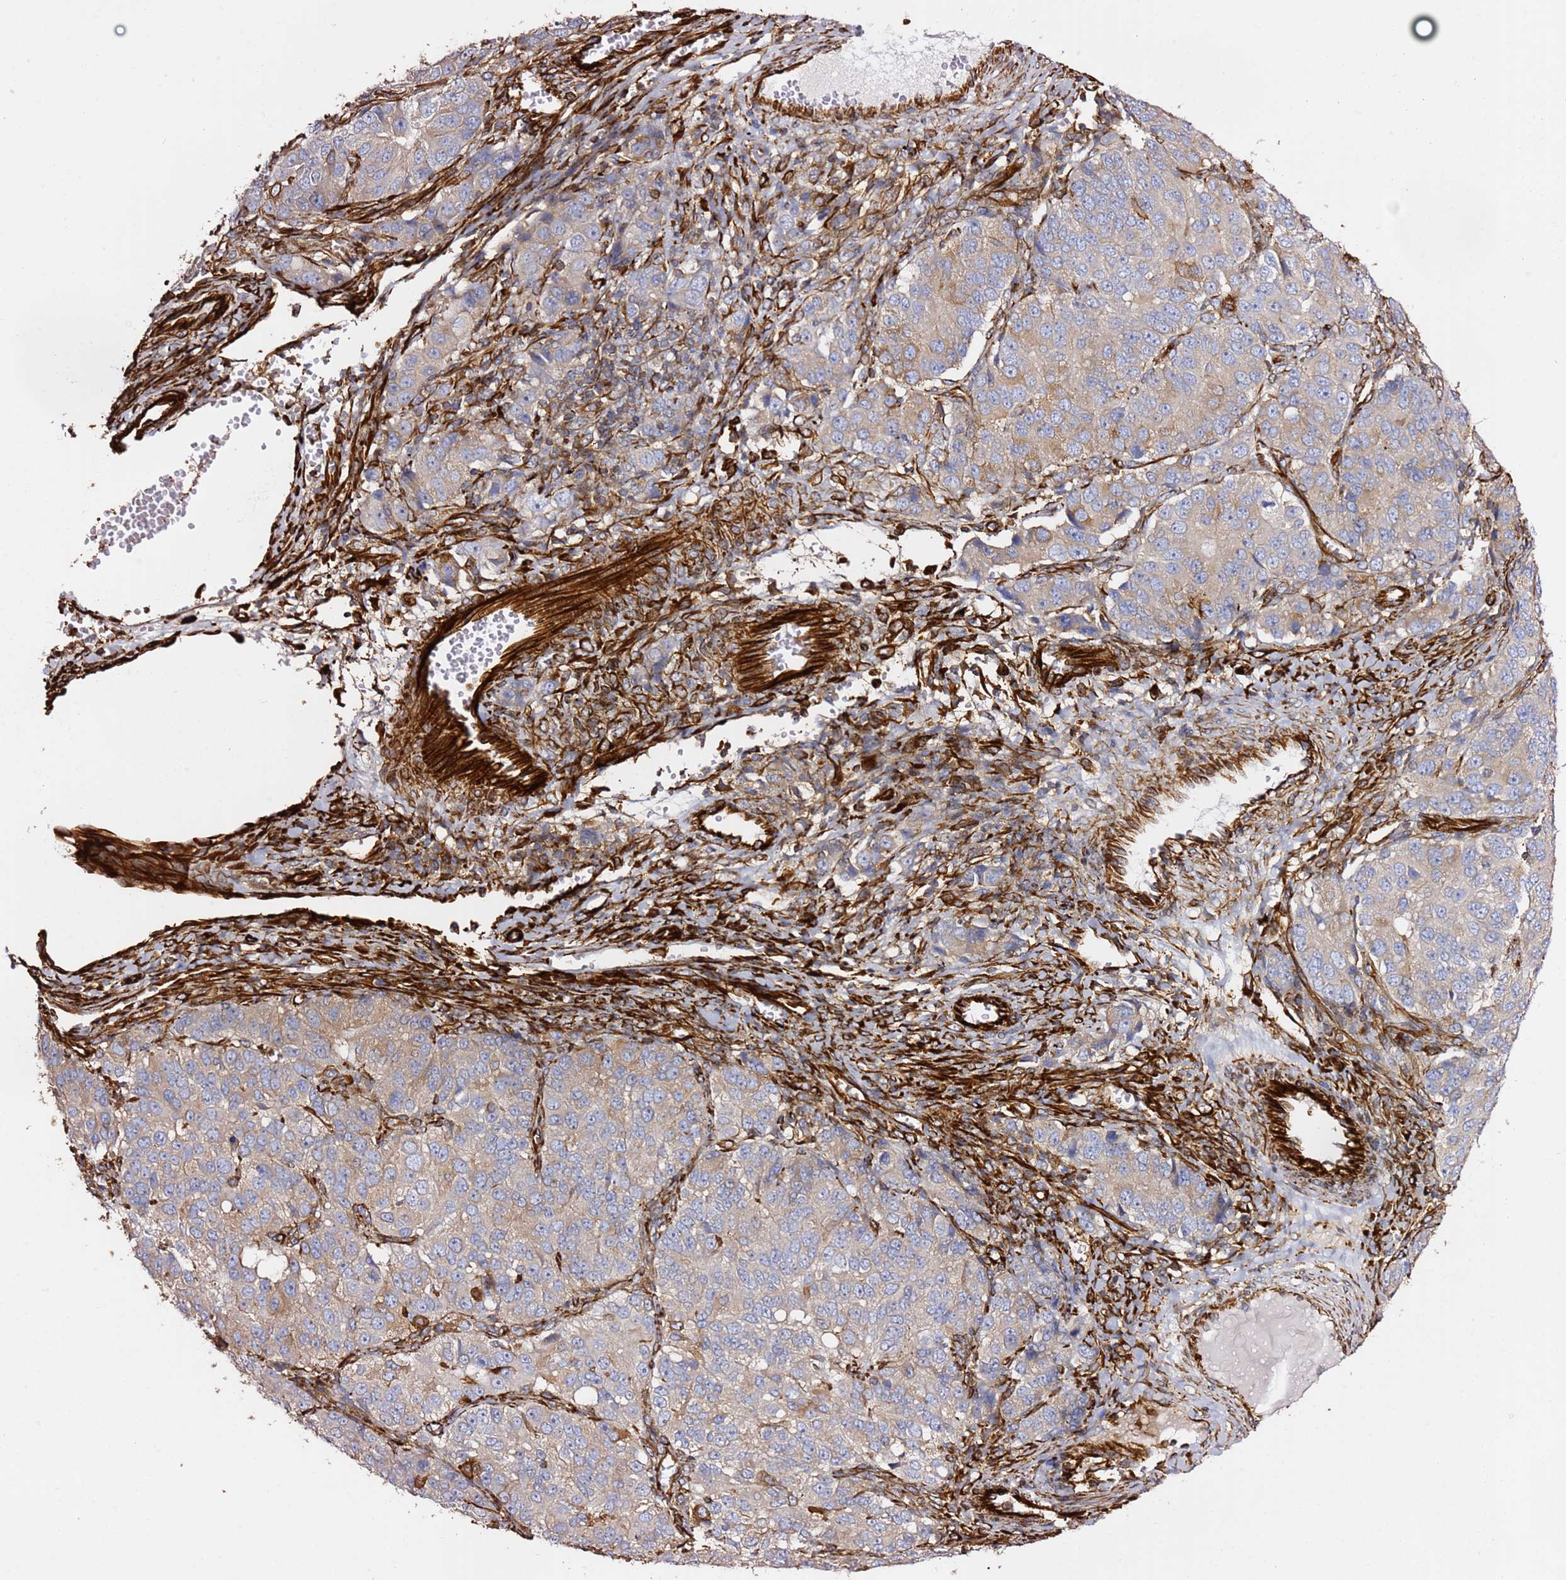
{"staining": {"intensity": "weak", "quantity": "<25%", "location": "cytoplasmic/membranous"}, "tissue": "ovarian cancer", "cell_type": "Tumor cells", "image_type": "cancer", "snomed": [{"axis": "morphology", "description": "Carcinoma, endometroid"}, {"axis": "topography", "description": "Ovary"}], "caption": "There is no significant staining in tumor cells of ovarian endometroid carcinoma. (Stains: DAB IHC with hematoxylin counter stain, Microscopy: brightfield microscopy at high magnification).", "gene": "MRGPRE", "patient": {"sex": "female", "age": 51}}